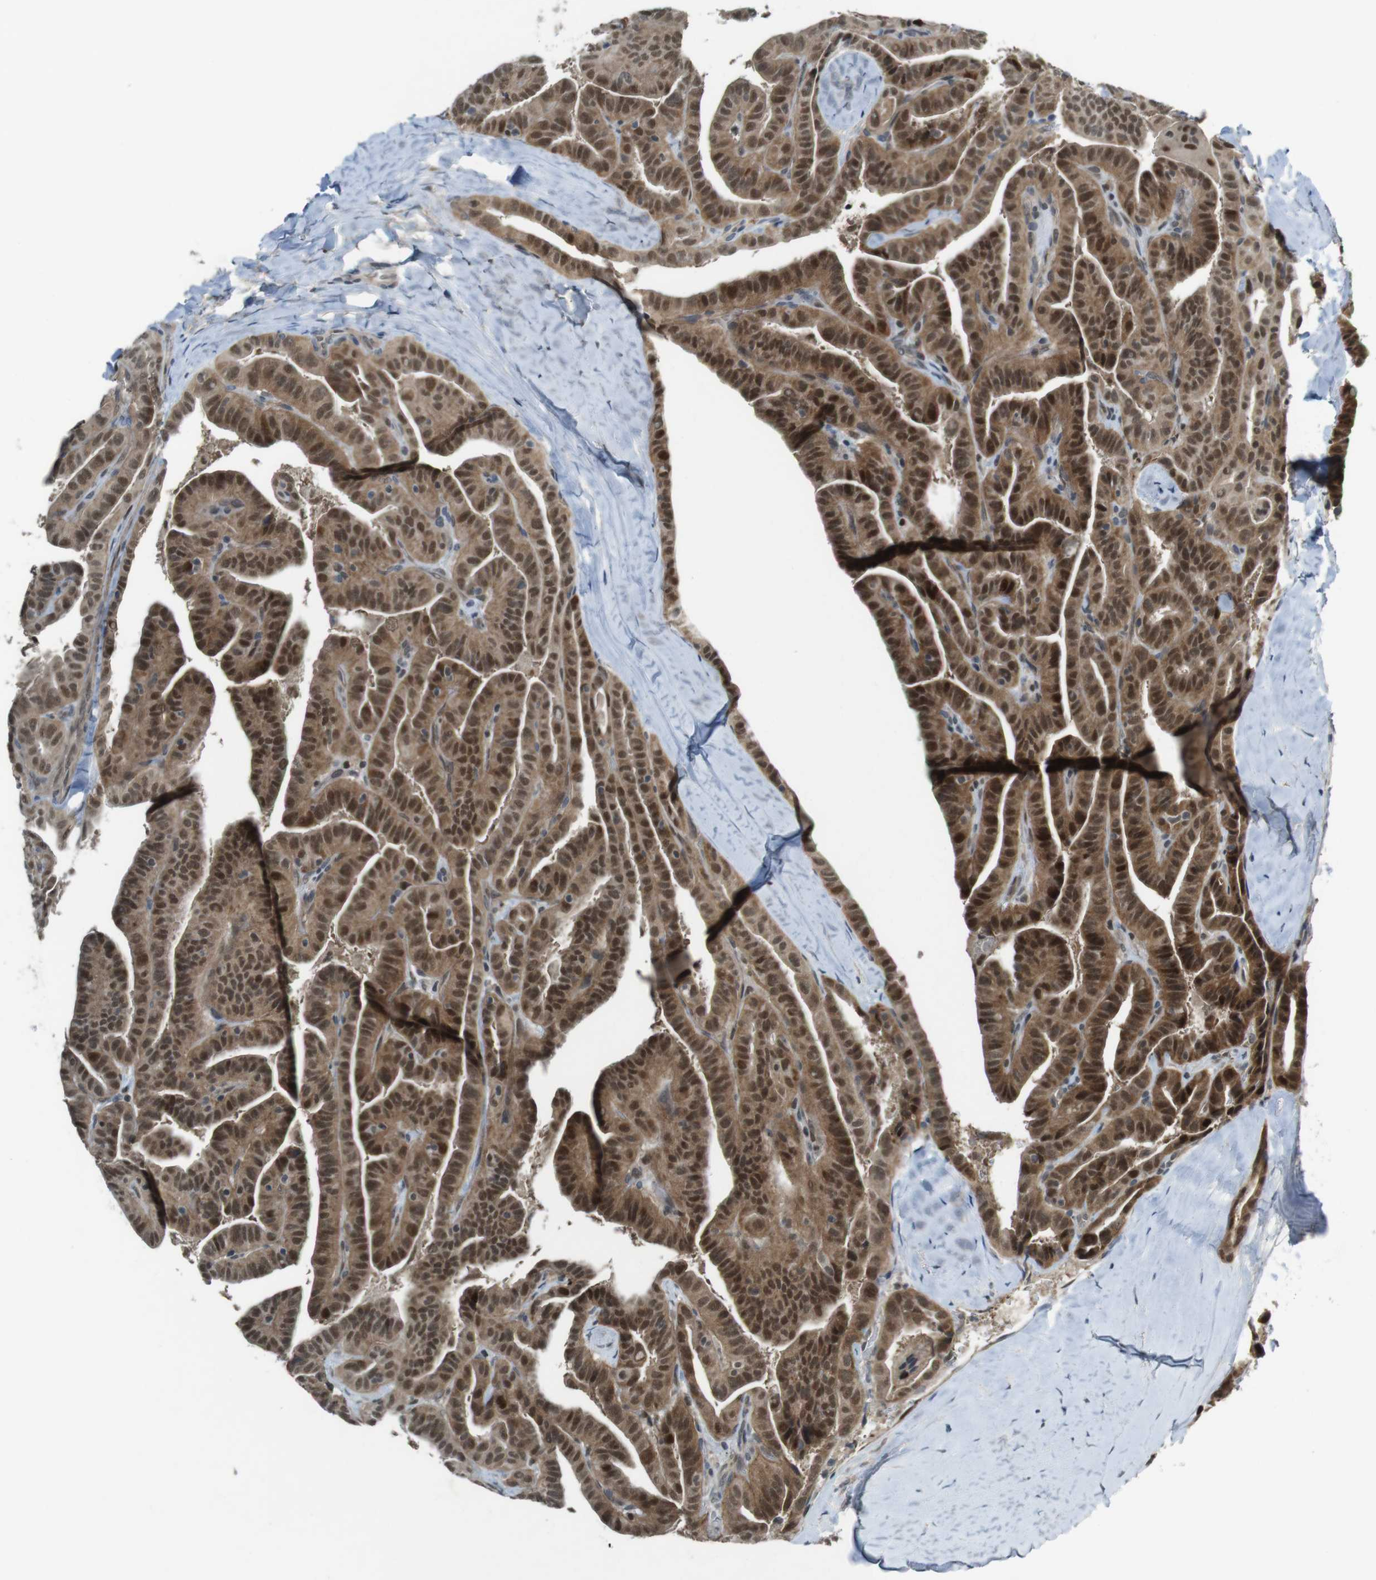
{"staining": {"intensity": "strong", "quantity": ">75%", "location": "cytoplasmic/membranous,nuclear"}, "tissue": "thyroid cancer", "cell_type": "Tumor cells", "image_type": "cancer", "snomed": [{"axis": "morphology", "description": "Papillary adenocarcinoma, NOS"}, {"axis": "topography", "description": "Thyroid gland"}], "caption": "A high amount of strong cytoplasmic/membranous and nuclear staining is identified in about >75% of tumor cells in thyroid papillary adenocarcinoma tissue.", "gene": "MAPKAPK5", "patient": {"sex": "male", "age": 77}}